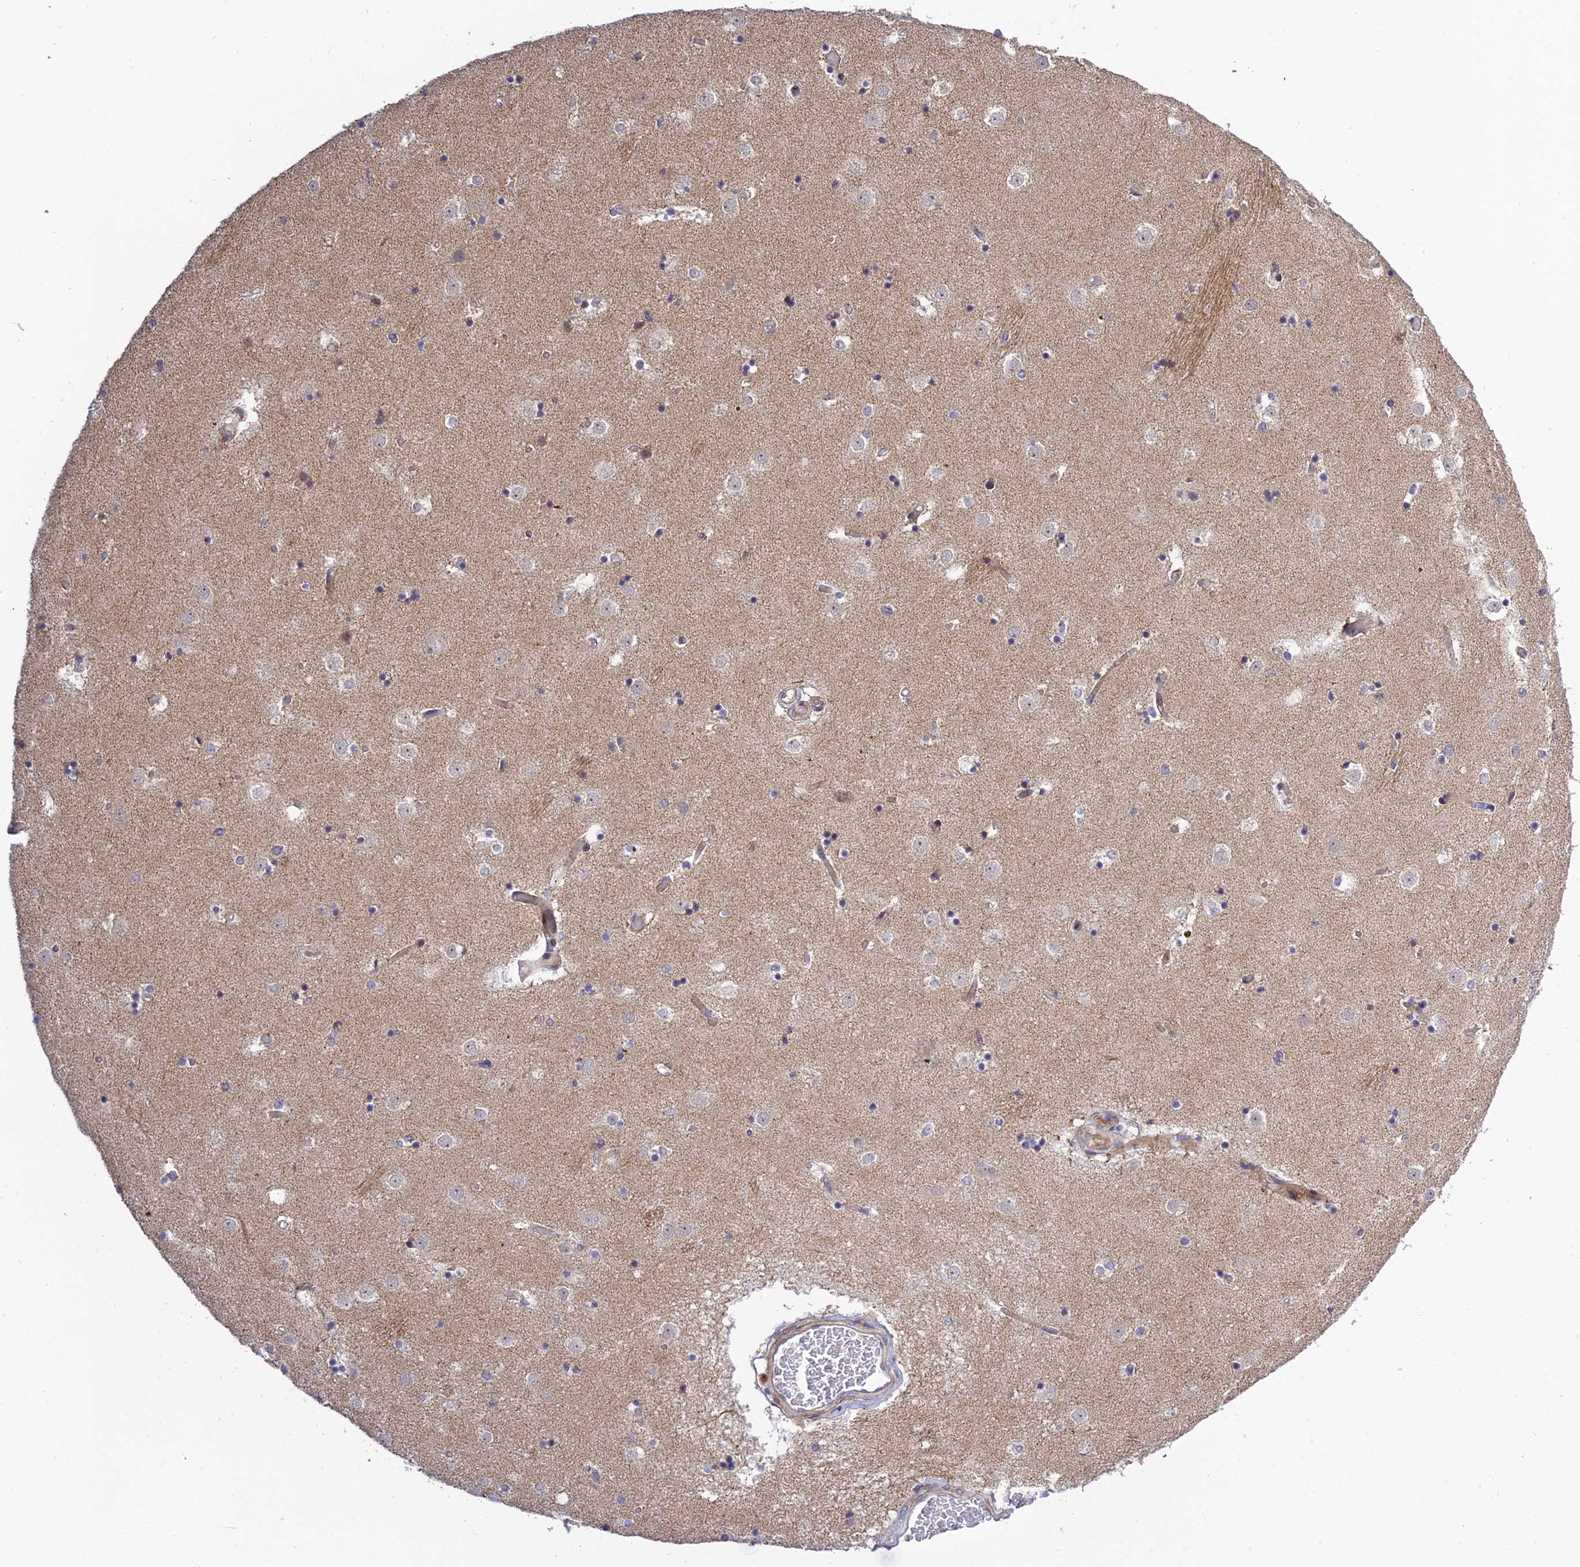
{"staining": {"intensity": "negative", "quantity": "none", "location": "none"}, "tissue": "caudate", "cell_type": "Glial cells", "image_type": "normal", "snomed": [{"axis": "morphology", "description": "Normal tissue, NOS"}, {"axis": "topography", "description": "Lateral ventricle wall"}], "caption": "Immunohistochemistry (IHC) image of benign caudate: caudate stained with DAB reveals no significant protein staining in glial cells. (DAB IHC visualized using brightfield microscopy, high magnification).", "gene": "PLEKHG2", "patient": {"sex": "female", "age": 52}}